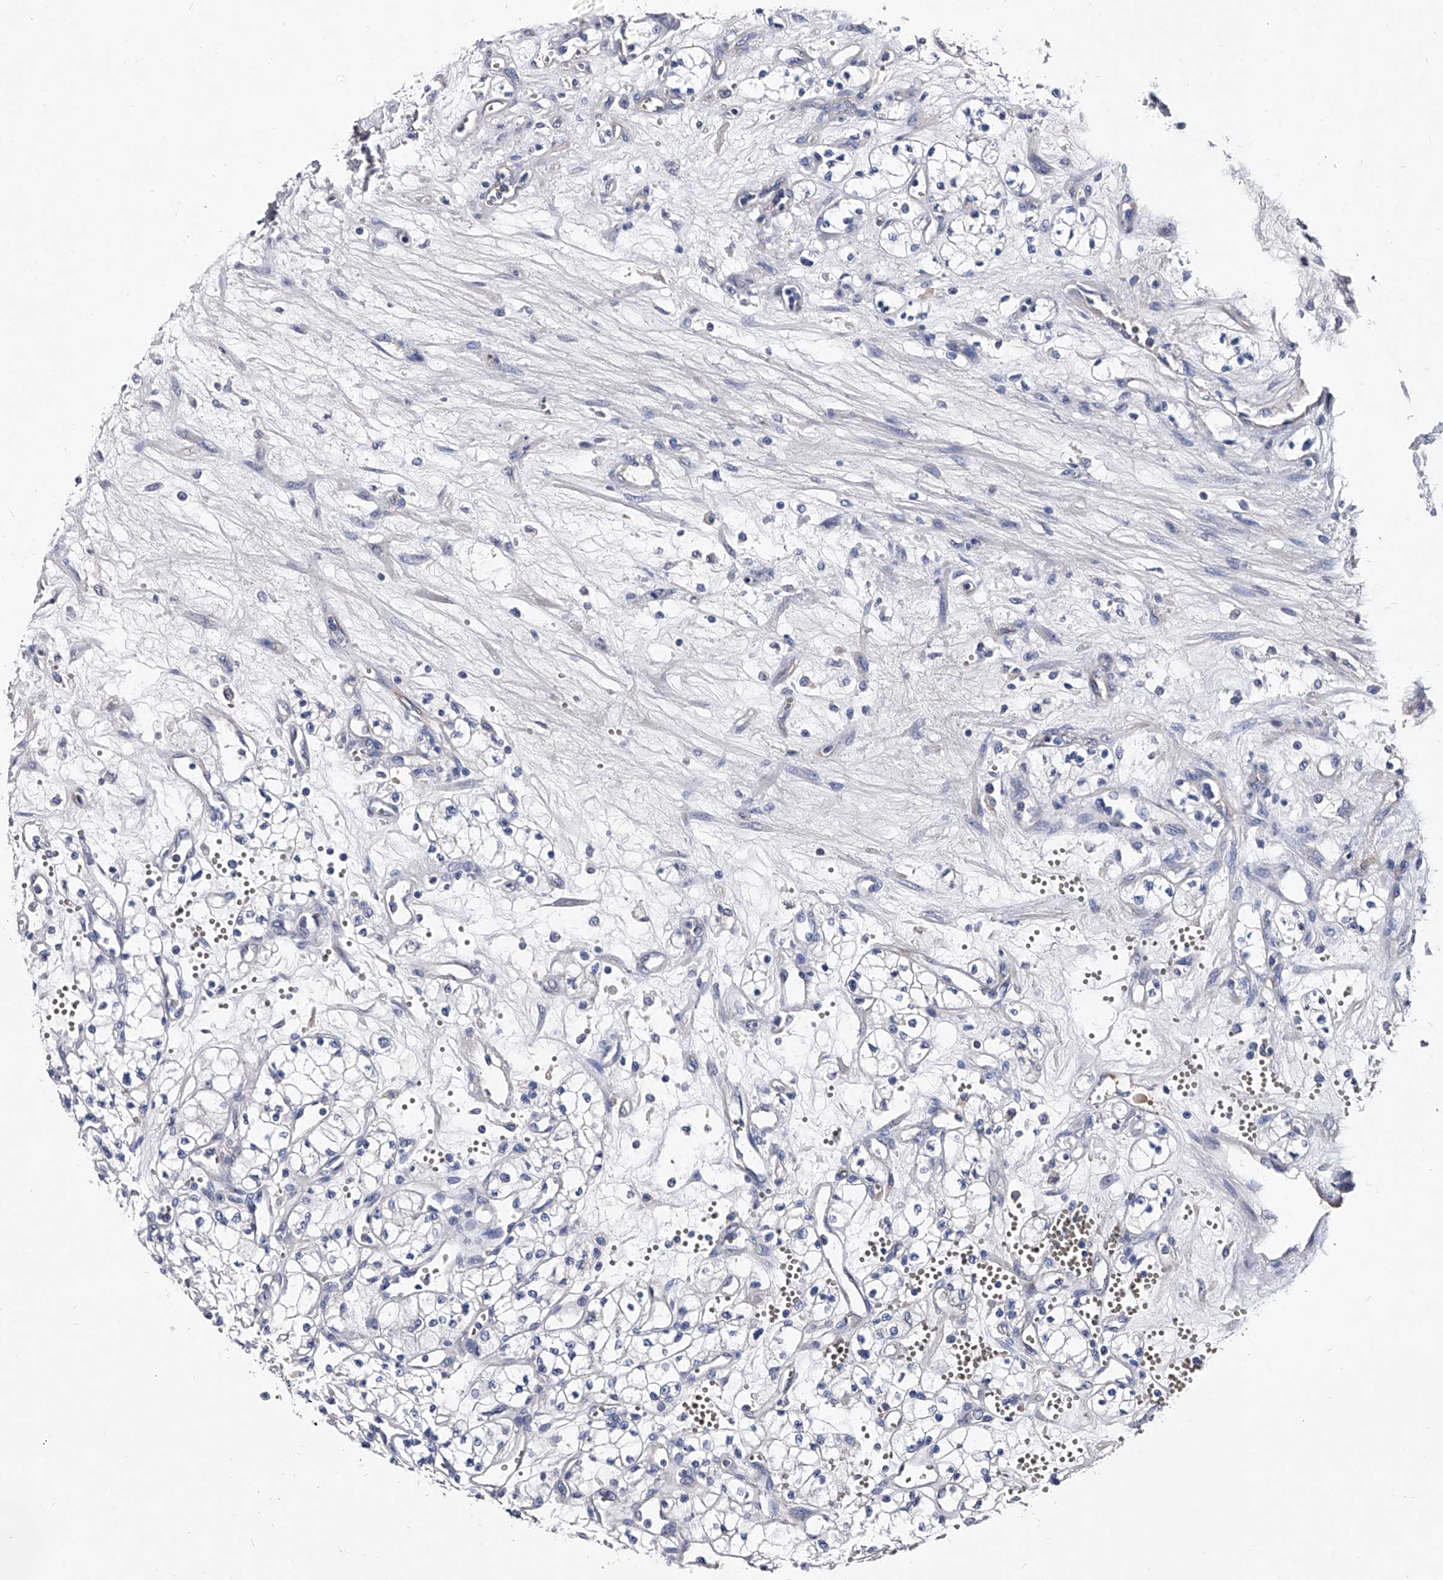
{"staining": {"intensity": "negative", "quantity": "none", "location": "none"}, "tissue": "renal cancer", "cell_type": "Tumor cells", "image_type": "cancer", "snomed": [{"axis": "morphology", "description": "Adenocarcinoma, NOS"}, {"axis": "topography", "description": "Kidney"}], "caption": "Protein analysis of renal cancer exhibits no significant positivity in tumor cells. (Brightfield microscopy of DAB (3,3'-diaminobenzidine) immunohistochemistry at high magnification).", "gene": "EFCAB7", "patient": {"sex": "male", "age": 59}}